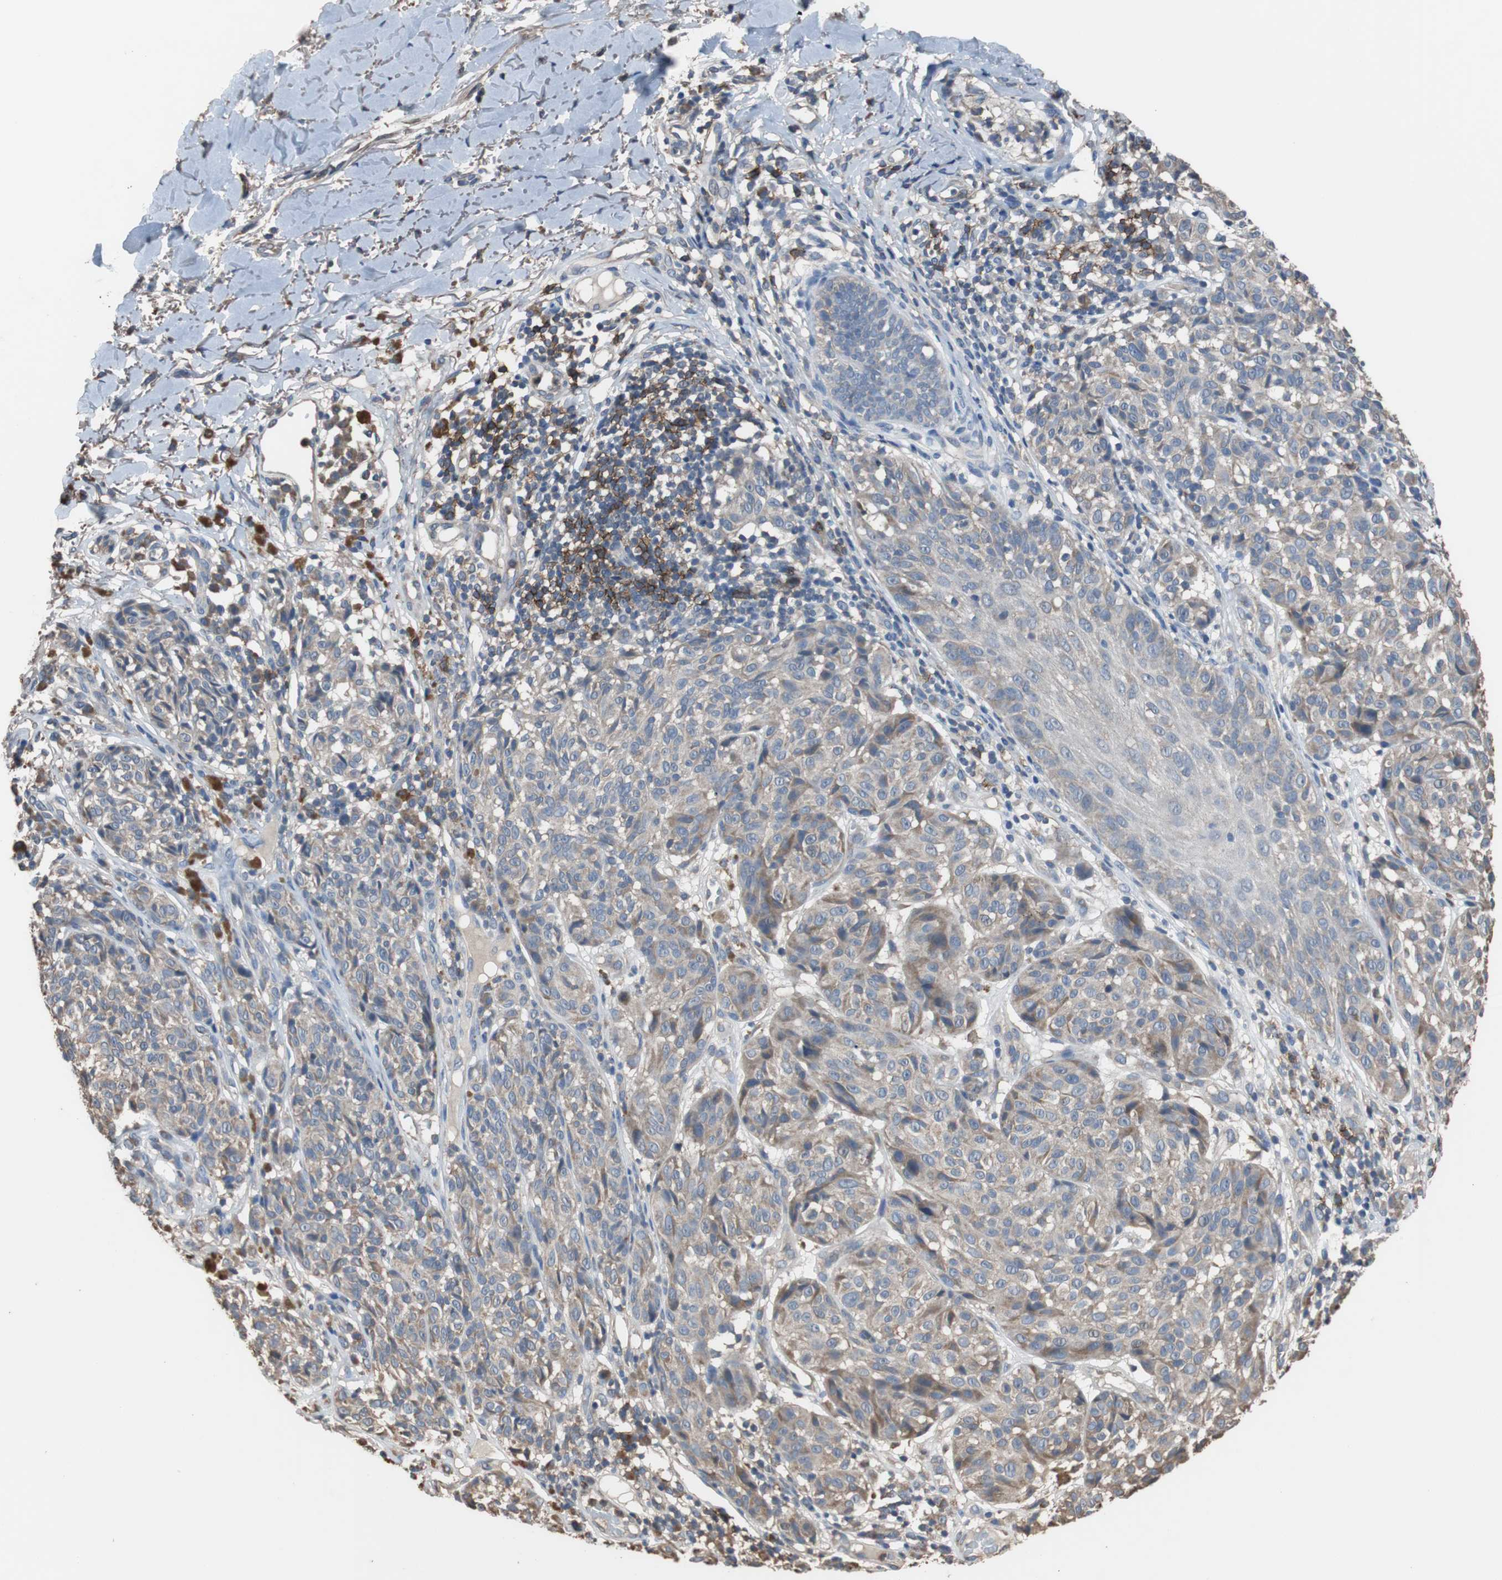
{"staining": {"intensity": "weak", "quantity": "25%-75%", "location": "cytoplasmic/membranous"}, "tissue": "melanoma", "cell_type": "Tumor cells", "image_type": "cancer", "snomed": [{"axis": "morphology", "description": "Malignant melanoma, NOS"}, {"axis": "topography", "description": "Skin"}], "caption": "DAB immunohistochemical staining of malignant melanoma reveals weak cytoplasmic/membranous protein staining in approximately 25%-75% of tumor cells.", "gene": "SCIMP", "patient": {"sex": "female", "age": 46}}